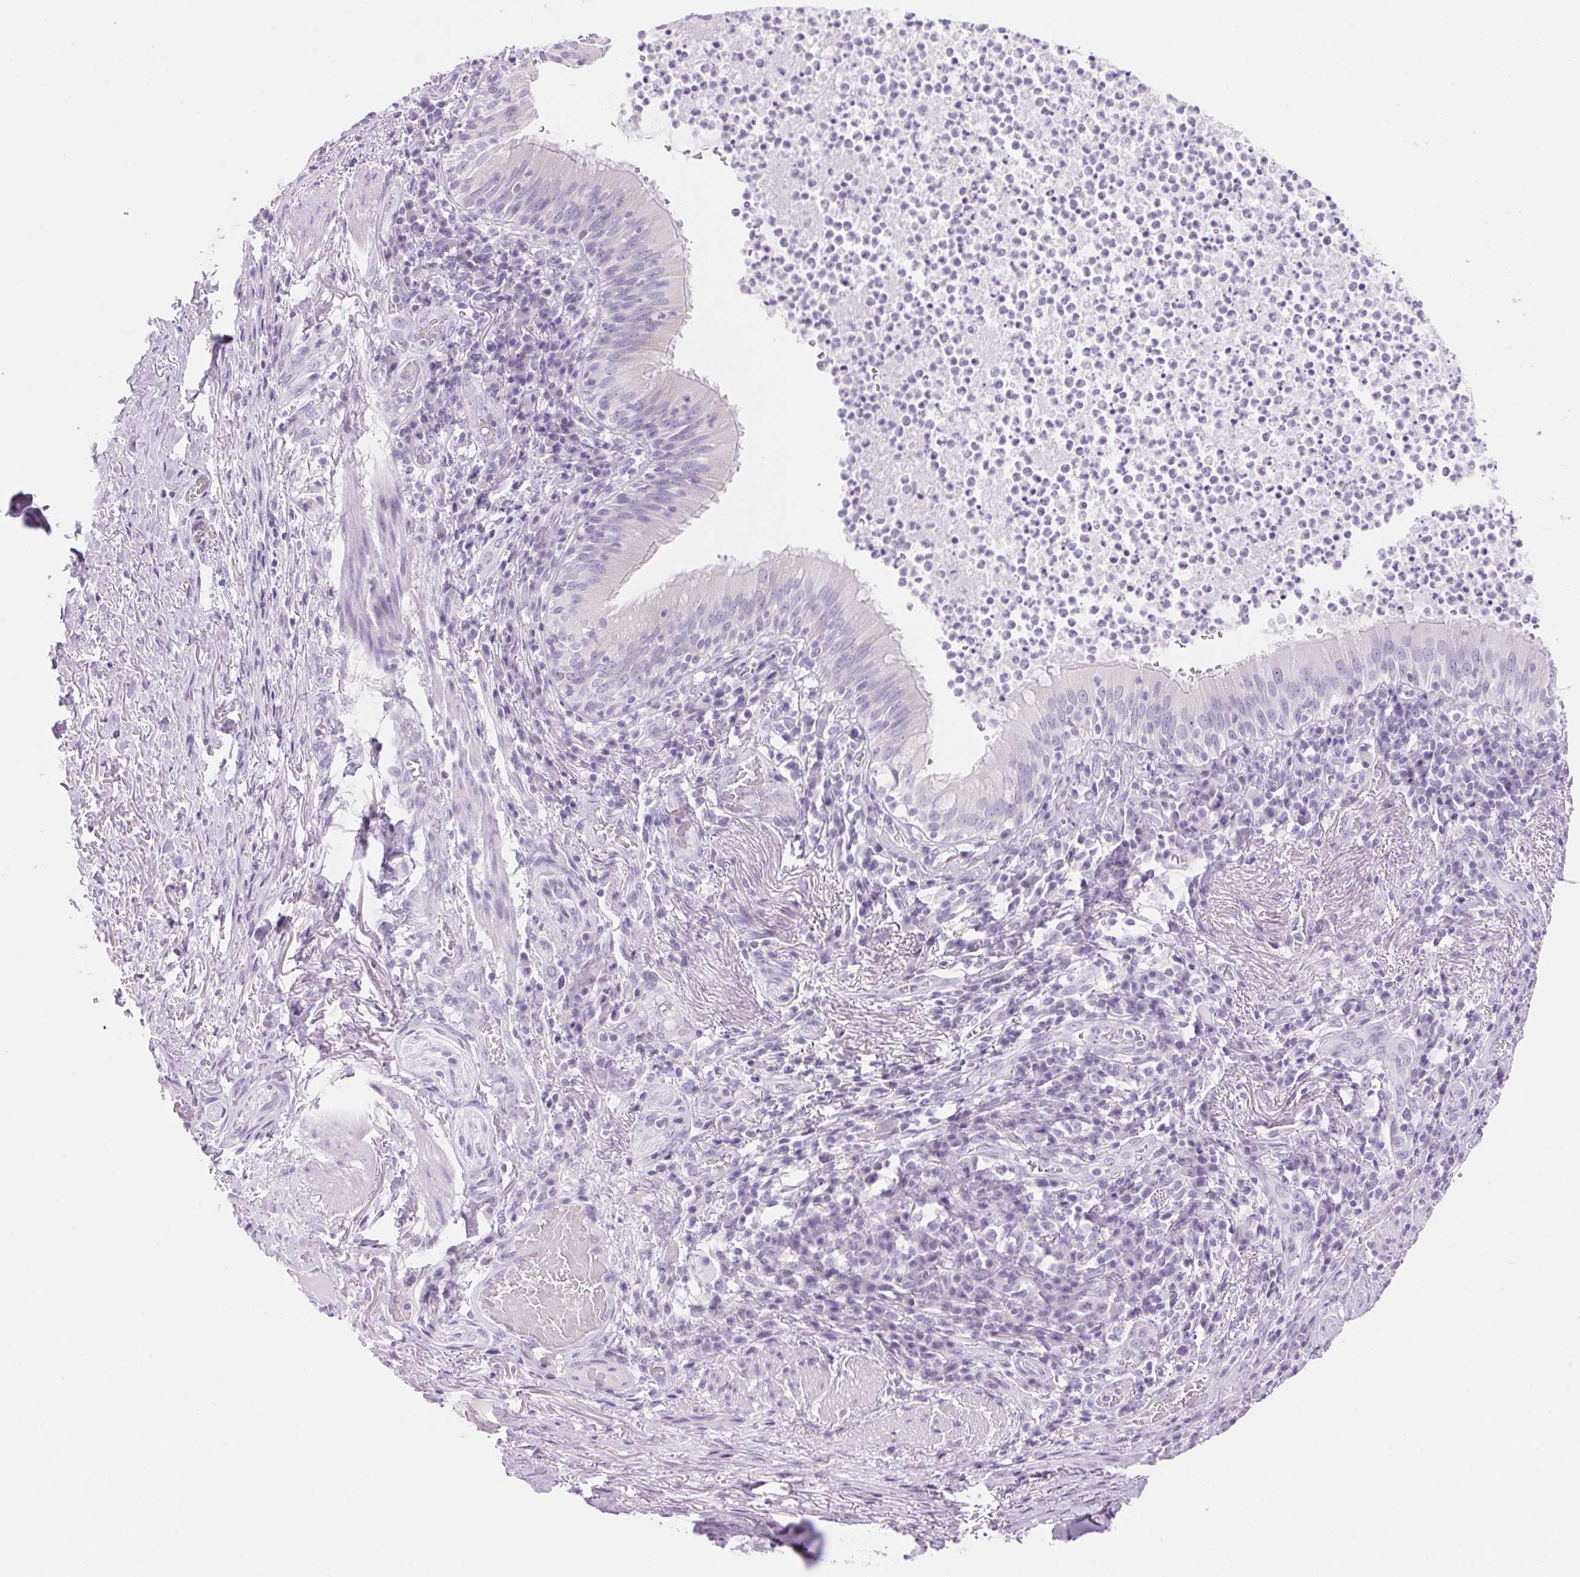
{"staining": {"intensity": "negative", "quantity": "none", "location": "none"}, "tissue": "bronchus", "cell_type": "Respiratory epithelial cells", "image_type": "normal", "snomed": [{"axis": "morphology", "description": "Normal tissue, NOS"}, {"axis": "topography", "description": "Lymph node"}, {"axis": "topography", "description": "Bronchus"}], "caption": "The photomicrograph shows no significant expression in respiratory epithelial cells of bronchus.", "gene": "DHCR24", "patient": {"sex": "male", "age": 56}}